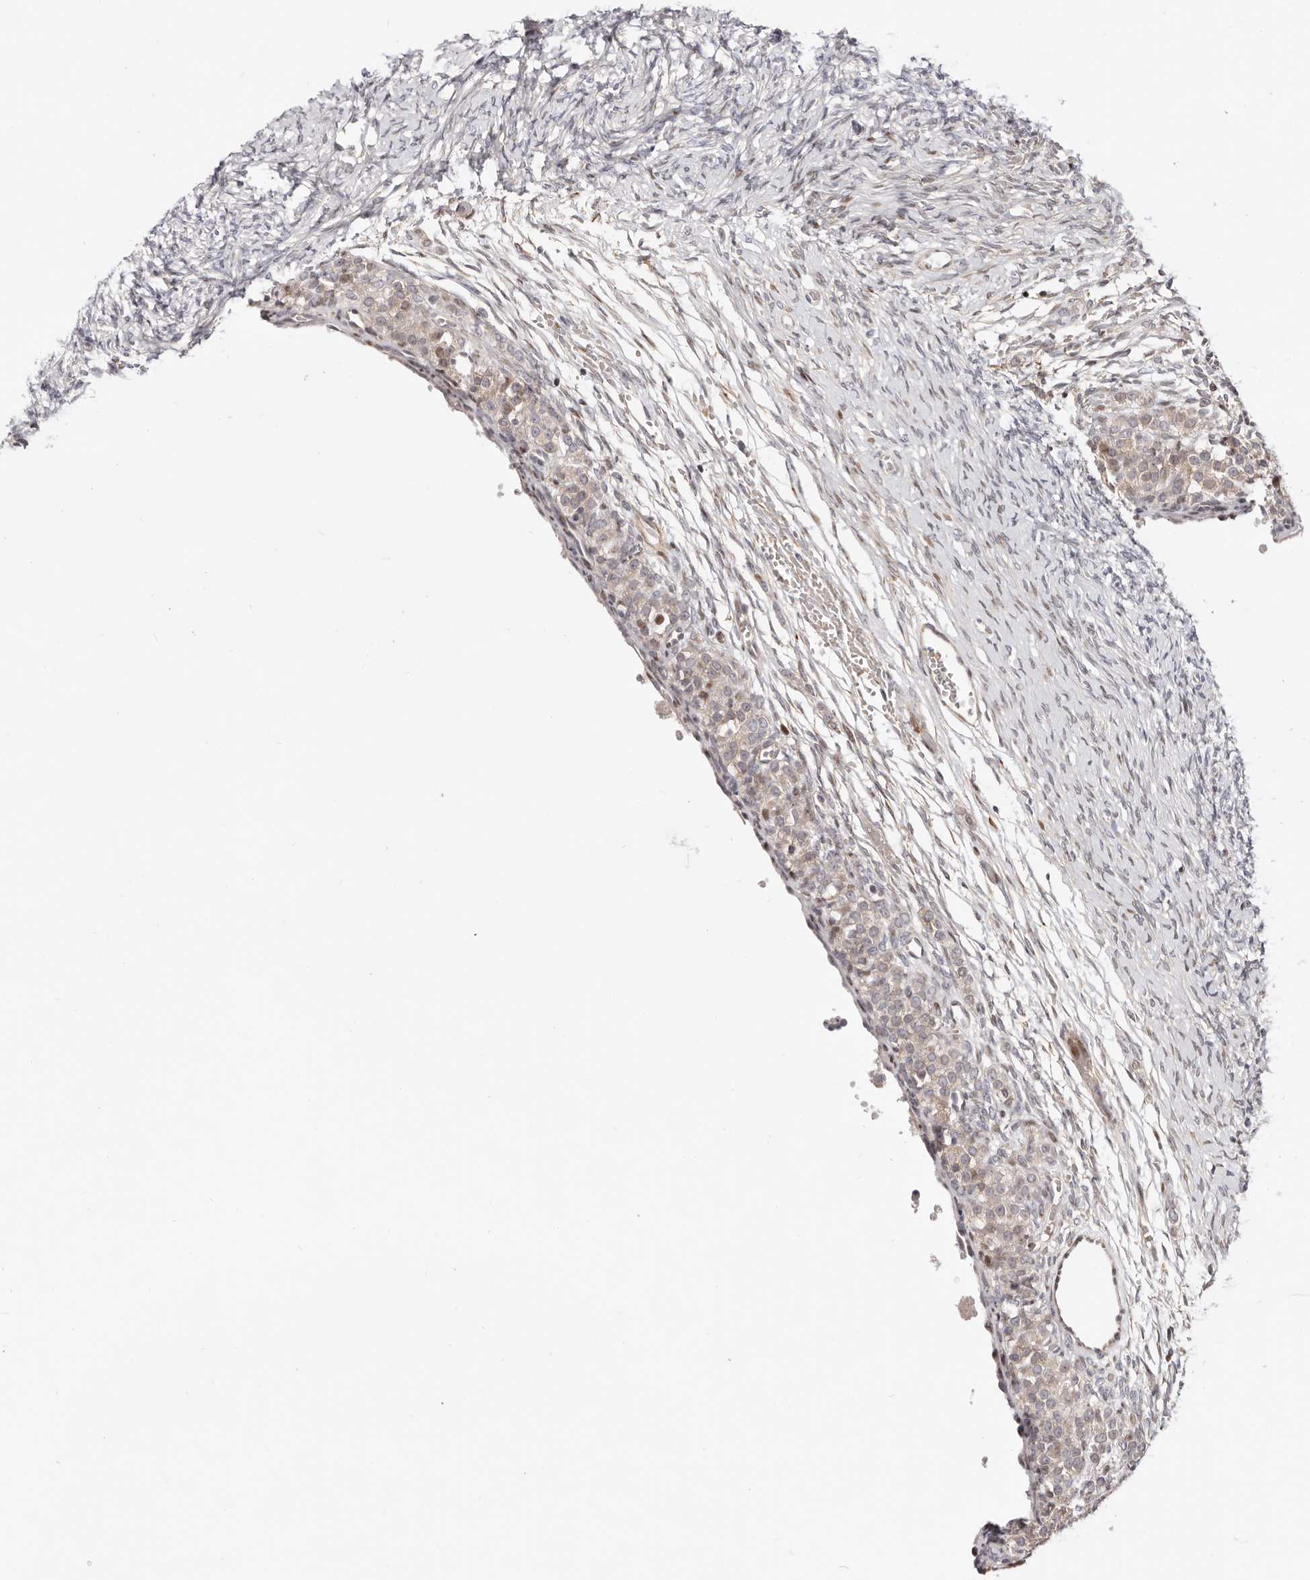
{"staining": {"intensity": "weak", "quantity": "25%-75%", "location": "nuclear"}, "tissue": "ovary", "cell_type": "Ovarian stroma cells", "image_type": "normal", "snomed": [{"axis": "morphology", "description": "Adenocarcinoma, NOS"}, {"axis": "topography", "description": "Endometrium"}], "caption": "Protein analysis of benign ovary reveals weak nuclear positivity in about 25%-75% of ovarian stroma cells. (DAB (3,3'-diaminobenzidine) IHC, brown staining for protein, blue staining for nuclei).", "gene": "EPHX3", "patient": {"sex": "female", "age": 32}}